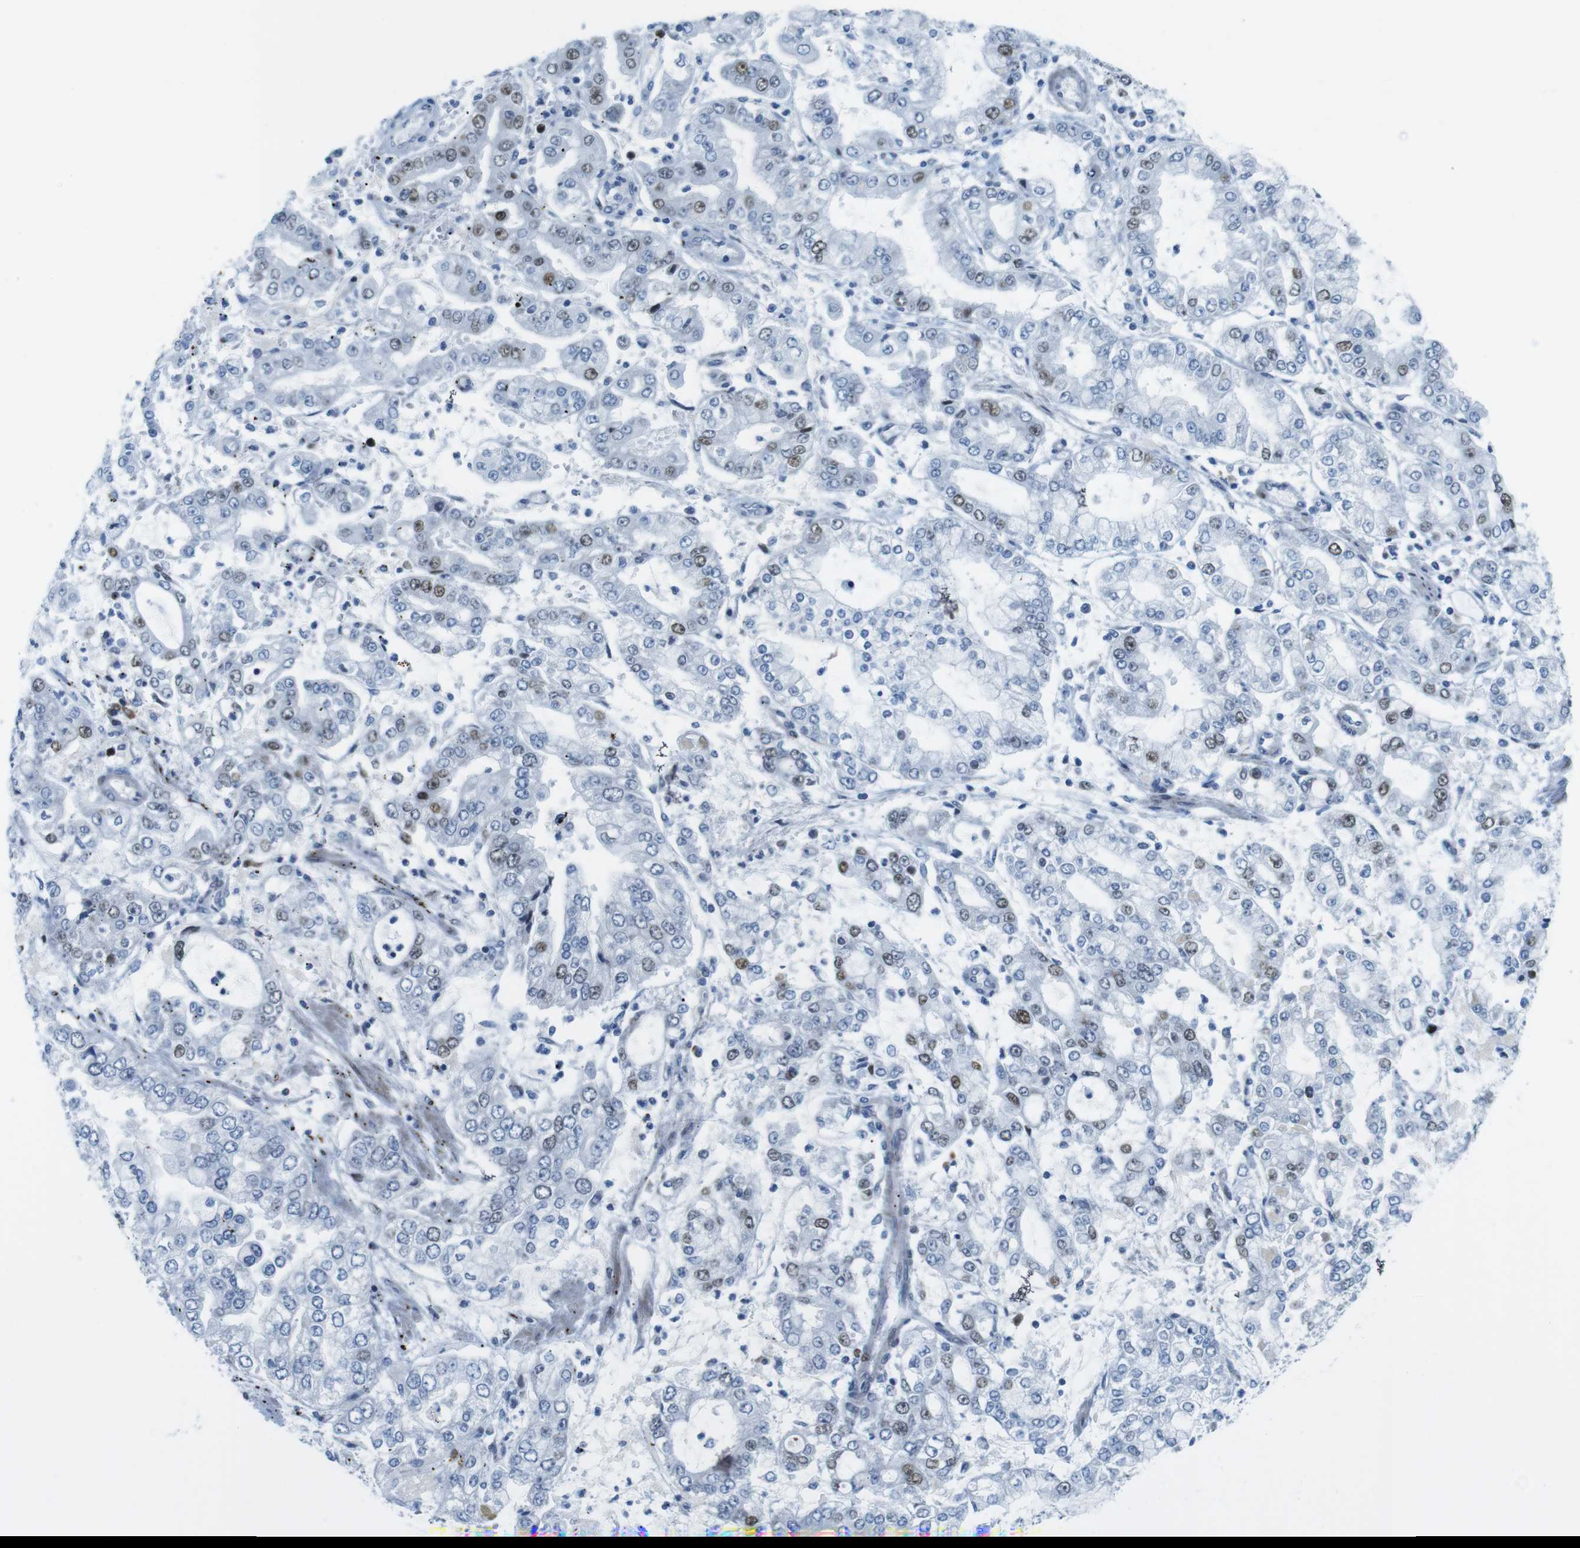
{"staining": {"intensity": "moderate", "quantity": "<25%", "location": "nuclear"}, "tissue": "stomach cancer", "cell_type": "Tumor cells", "image_type": "cancer", "snomed": [{"axis": "morphology", "description": "Adenocarcinoma, NOS"}, {"axis": "topography", "description": "Stomach"}], "caption": "Protein analysis of stomach cancer tissue displays moderate nuclear expression in approximately <25% of tumor cells. (DAB (3,3'-diaminobenzidine) = brown stain, brightfield microscopy at high magnification).", "gene": "CHAF1A", "patient": {"sex": "male", "age": 76}}